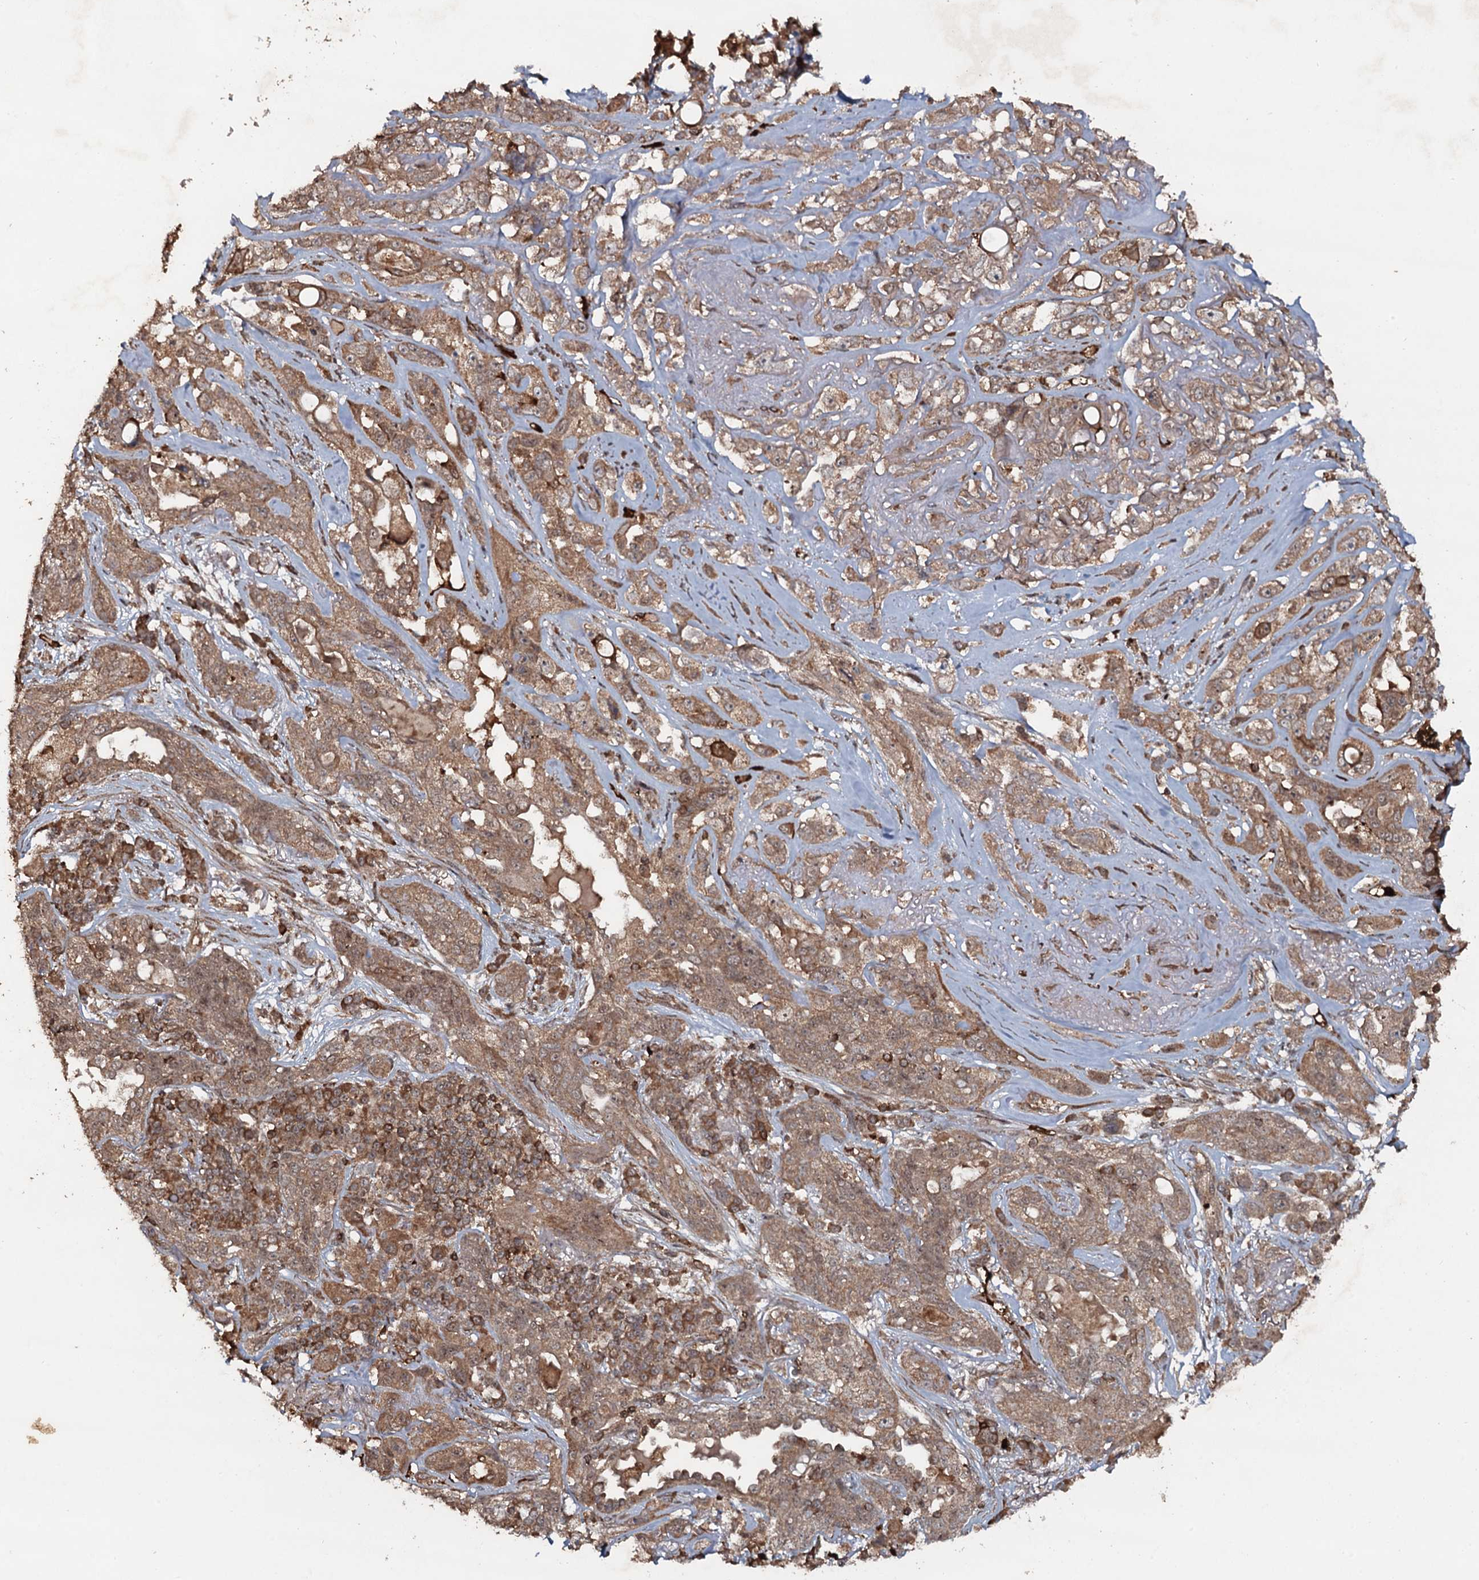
{"staining": {"intensity": "moderate", "quantity": ">75%", "location": "cytoplasmic/membranous"}, "tissue": "lung cancer", "cell_type": "Tumor cells", "image_type": "cancer", "snomed": [{"axis": "morphology", "description": "Squamous cell carcinoma, NOS"}, {"axis": "topography", "description": "Lung"}], "caption": "Lung cancer (squamous cell carcinoma) tissue displays moderate cytoplasmic/membranous positivity in about >75% of tumor cells", "gene": "ADGRG3", "patient": {"sex": "female", "age": 70}}